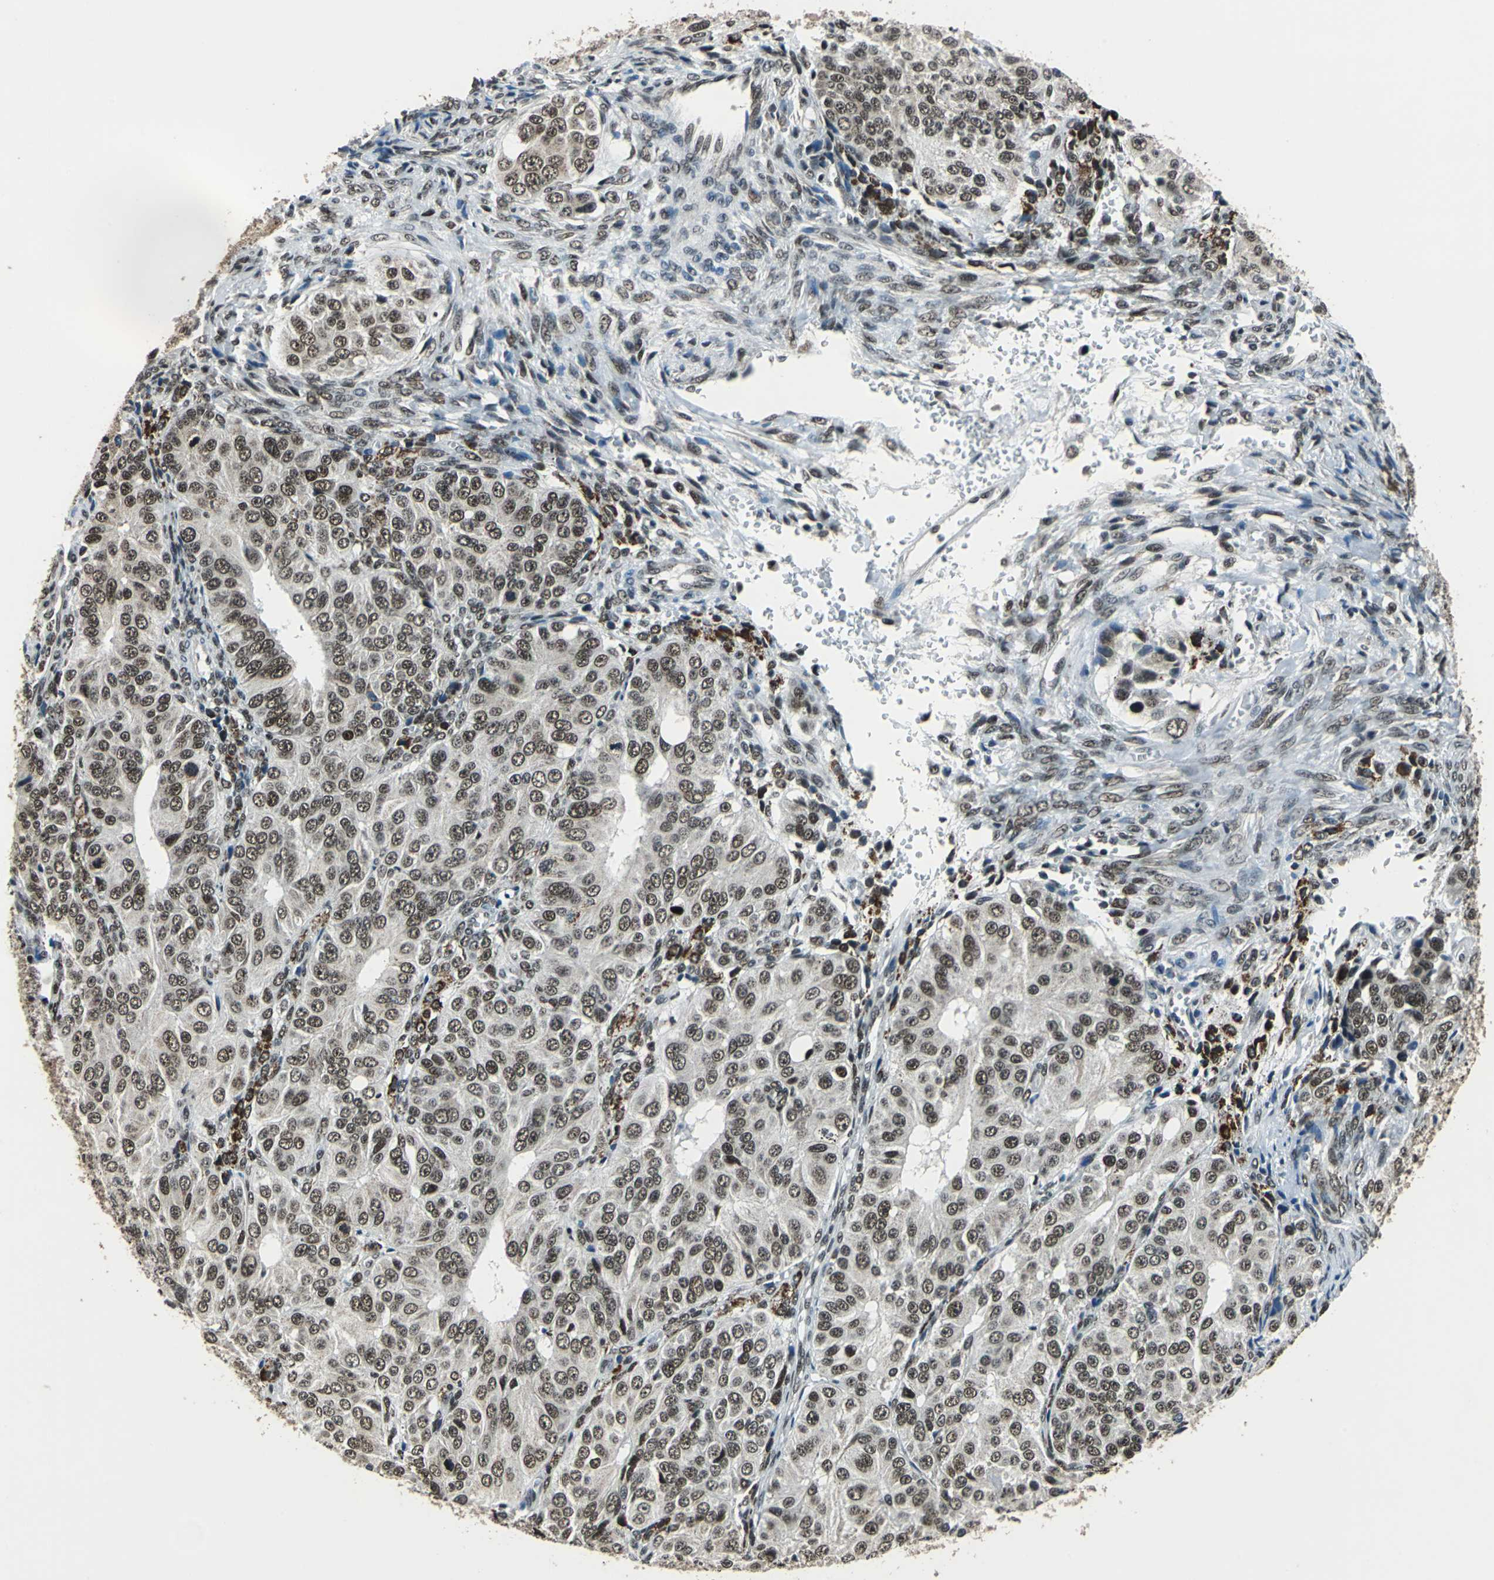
{"staining": {"intensity": "moderate", "quantity": ">75%", "location": "nuclear"}, "tissue": "ovarian cancer", "cell_type": "Tumor cells", "image_type": "cancer", "snomed": [{"axis": "morphology", "description": "Carcinoma, endometroid"}, {"axis": "topography", "description": "Ovary"}], "caption": "Protein staining exhibits moderate nuclear expression in about >75% of tumor cells in ovarian cancer (endometroid carcinoma).", "gene": "BCLAF1", "patient": {"sex": "female", "age": 51}}